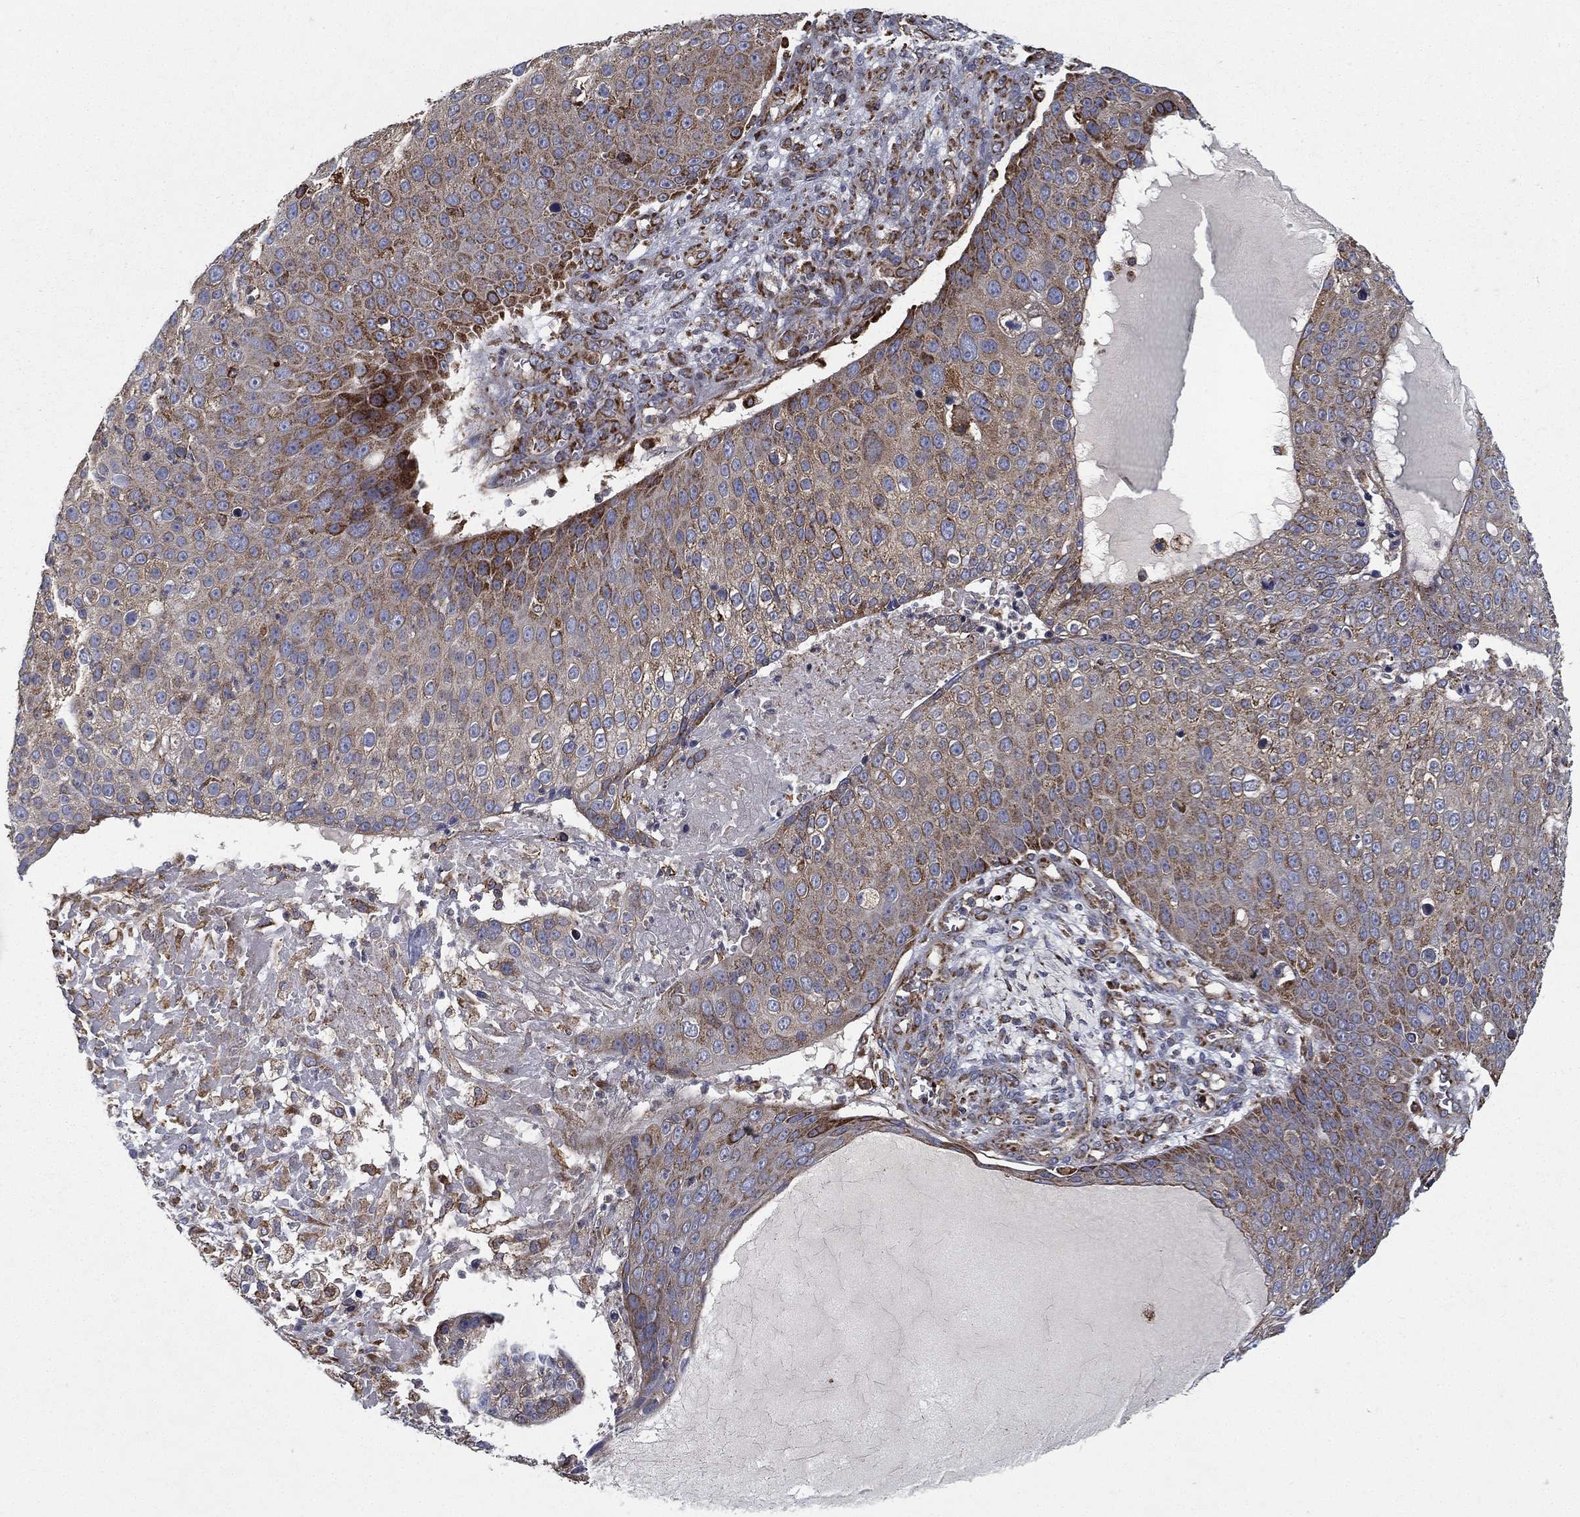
{"staining": {"intensity": "moderate", "quantity": "25%-75%", "location": "cytoplasmic/membranous"}, "tissue": "skin cancer", "cell_type": "Tumor cells", "image_type": "cancer", "snomed": [{"axis": "morphology", "description": "Squamous cell carcinoma, NOS"}, {"axis": "topography", "description": "Skin"}], "caption": "Skin cancer (squamous cell carcinoma) stained for a protein (brown) exhibits moderate cytoplasmic/membranous positive positivity in approximately 25%-75% of tumor cells.", "gene": "MT-CYB", "patient": {"sex": "male", "age": 71}}